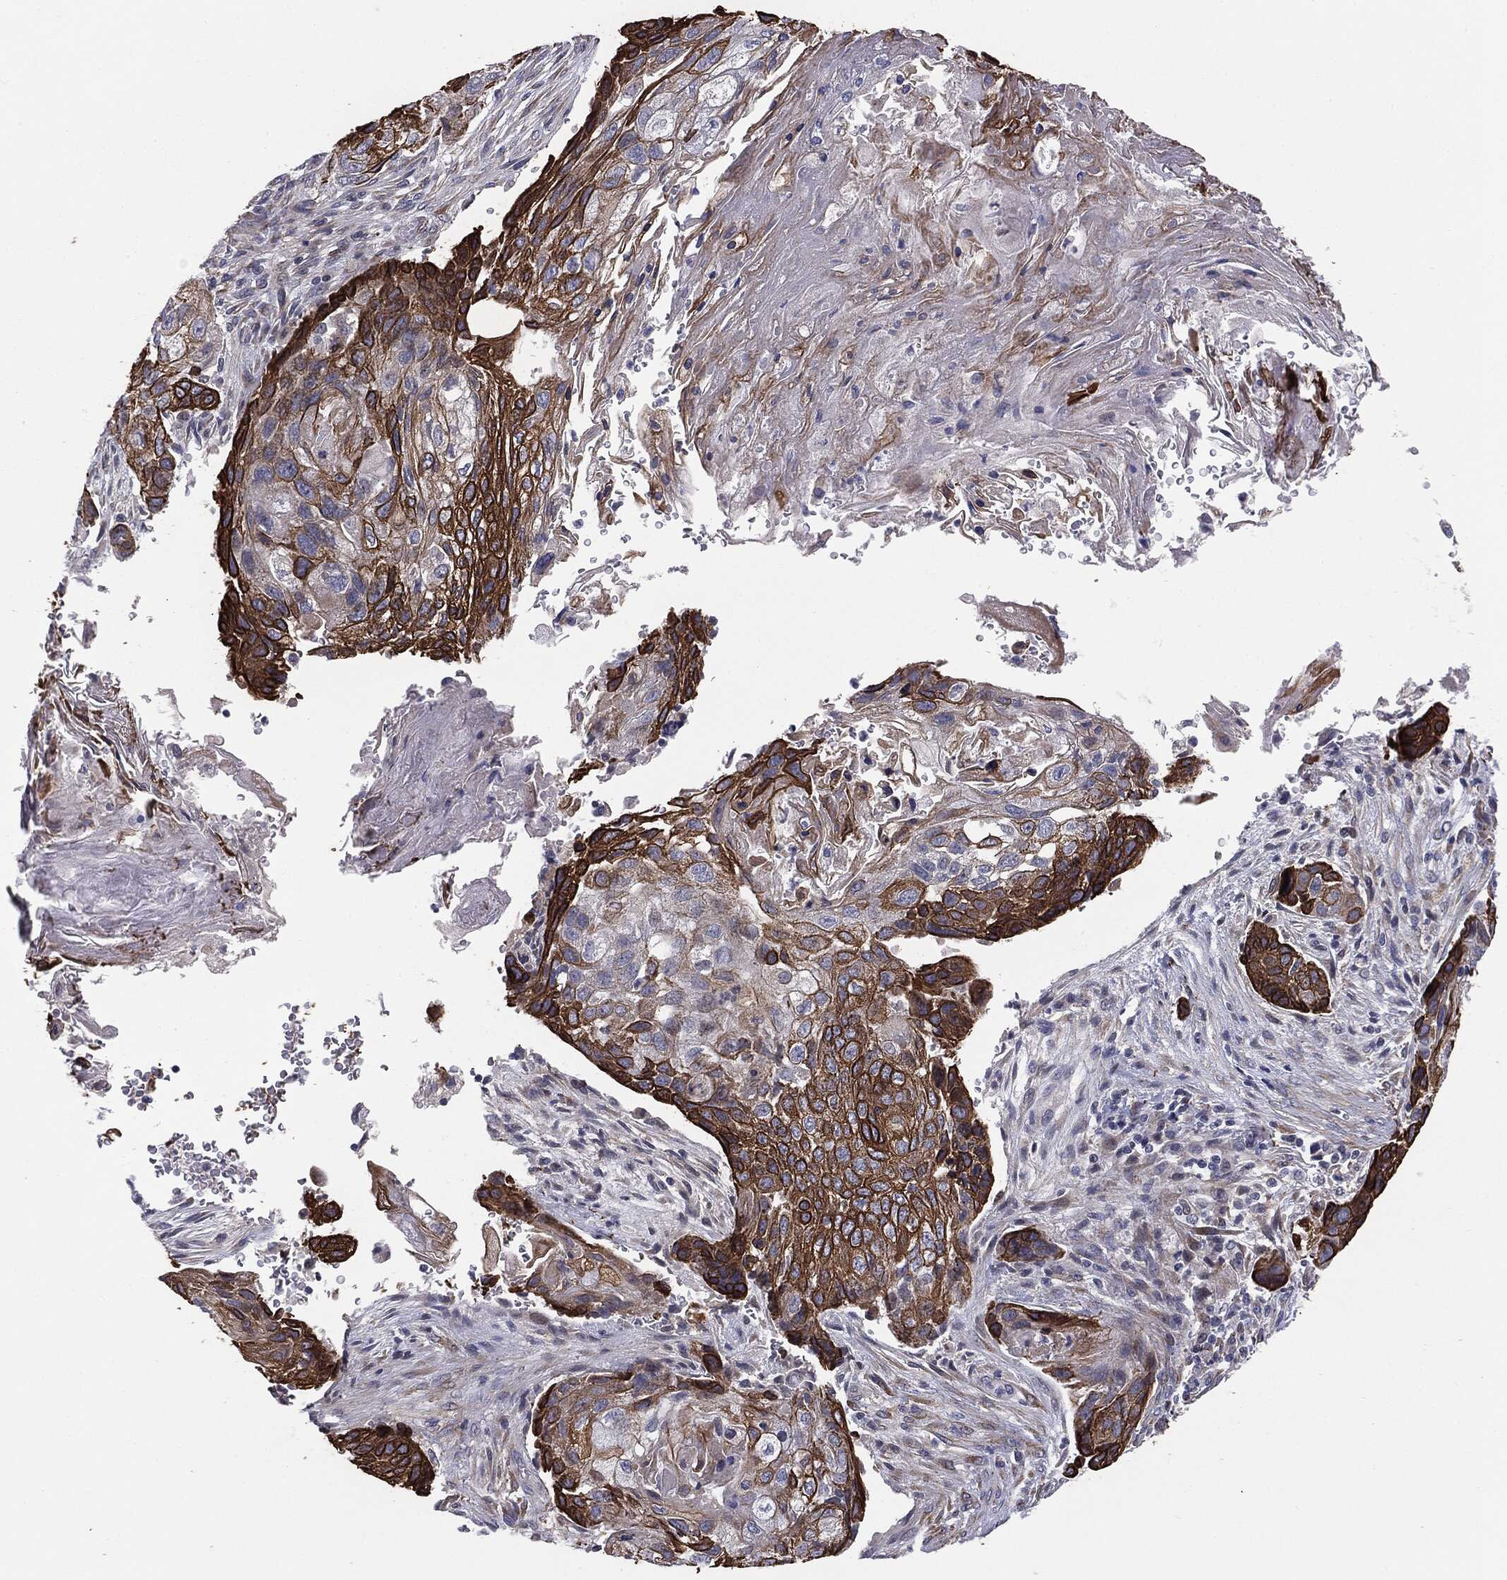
{"staining": {"intensity": "strong", "quantity": "25%-75%", "location": "cytoplasmic/membranous"}, "tissue": "lung cancer", "cell_type": "Tumor cells", "image_type": "cancer", "snomed": [{"axis": "morphology", "description": "Normal tissue, NOS"}, {"axis": "morphology", "description": "Squamous cell carcinoma, NOS"}, {"axis": "topography", "description": "Bronchus"}, {"axis": "topography", "description": "Lung"}], "caption": "This image shows IHC staining of human squamous cell carcinoma (lung), with high strong cytoplasmic/membranous expression in approximately 25%-75% of tumor cells.", "gene": "KRT5", "patient": {"sex": "male", "age": 69}}